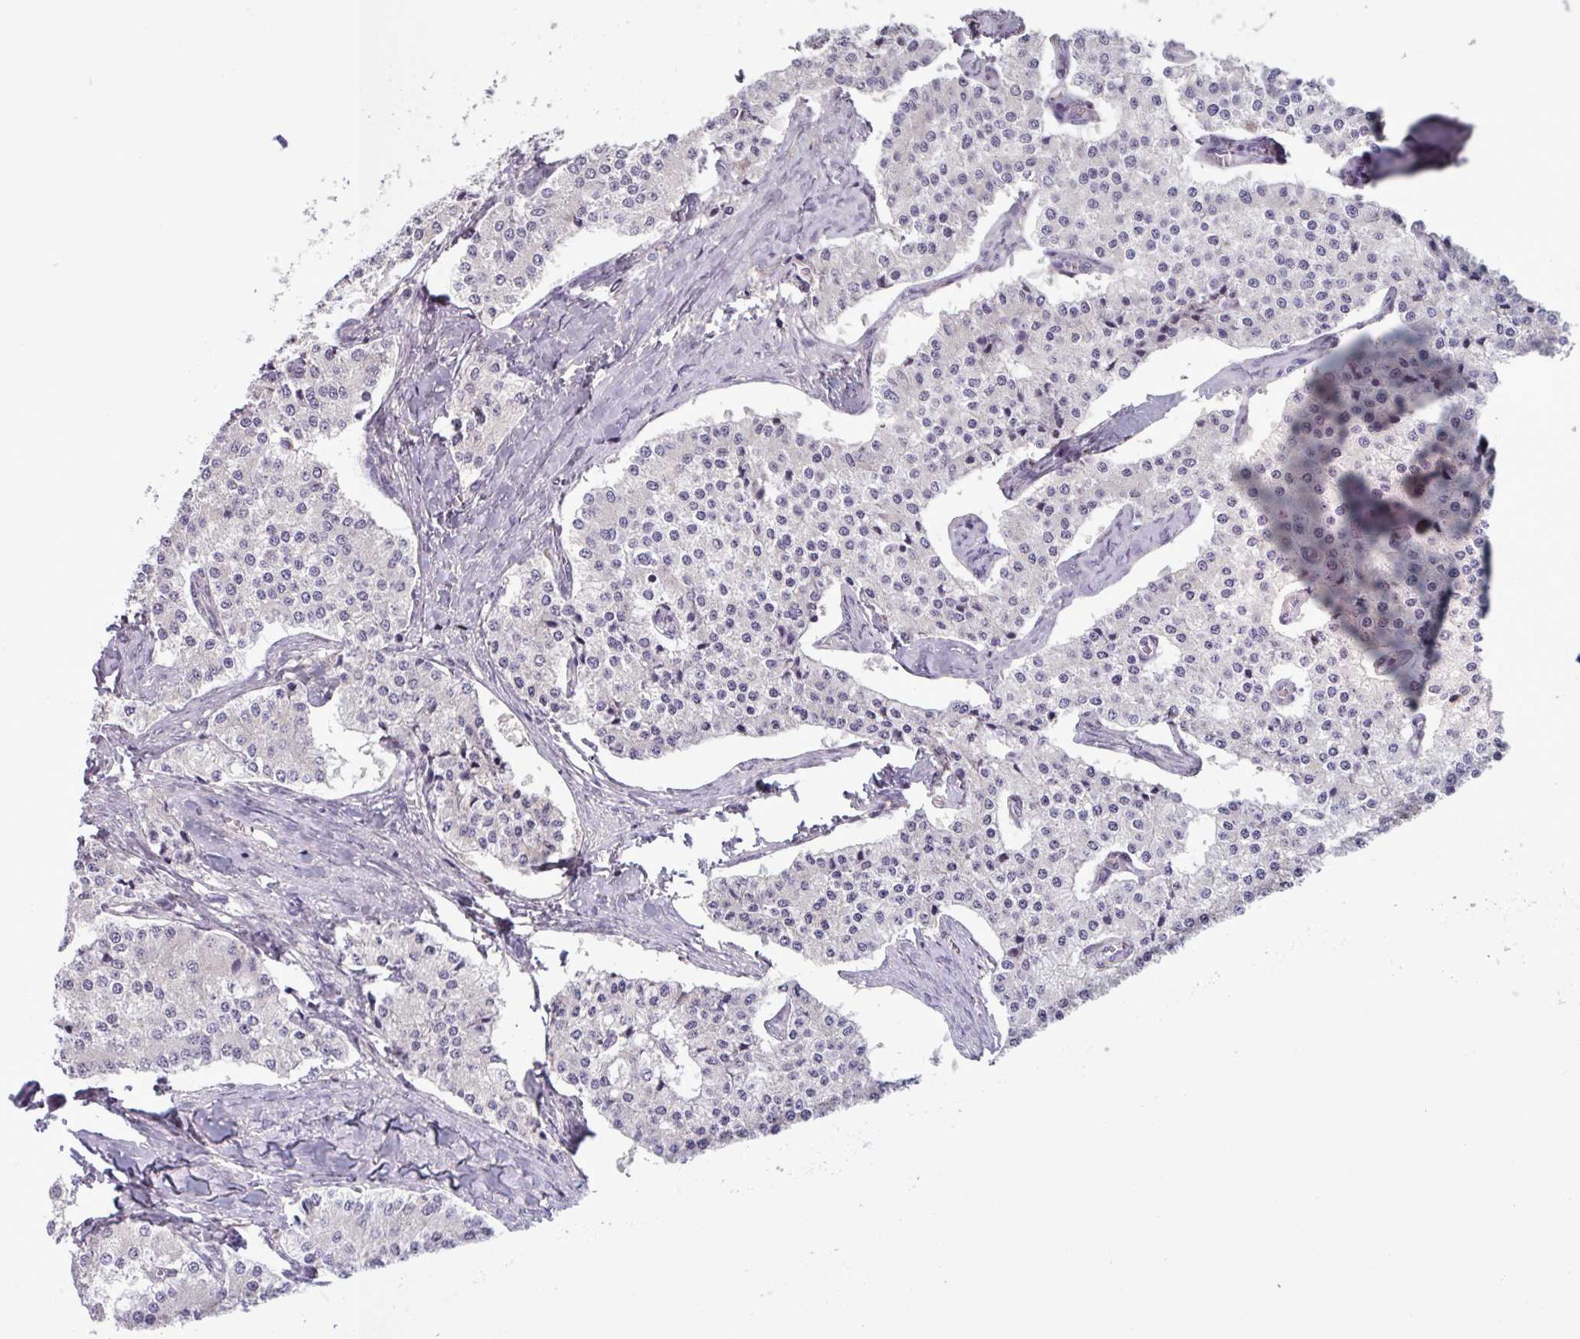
{"staining": {"intensity": "moderate", "quantity": "25%-75%", "location": "nuclear"}, "tissue": "carcinoid", "cell_type": "Tumor cells", "image_type": "cancer", "snomed": [{"axis": "morphology", "description": "Carcinoid, malignant, NOS"}, {"axis": "topography", "description": "Colon"}], "caption": "The immunohistochemical stain labels moderate nuclear expression in tumor cells of carcinoid tissue. (DAB = brown stain, brightfield microscopy at high magnification).", "gene": "PRRX1", "patient": {"sex": "female", "age": 52}}